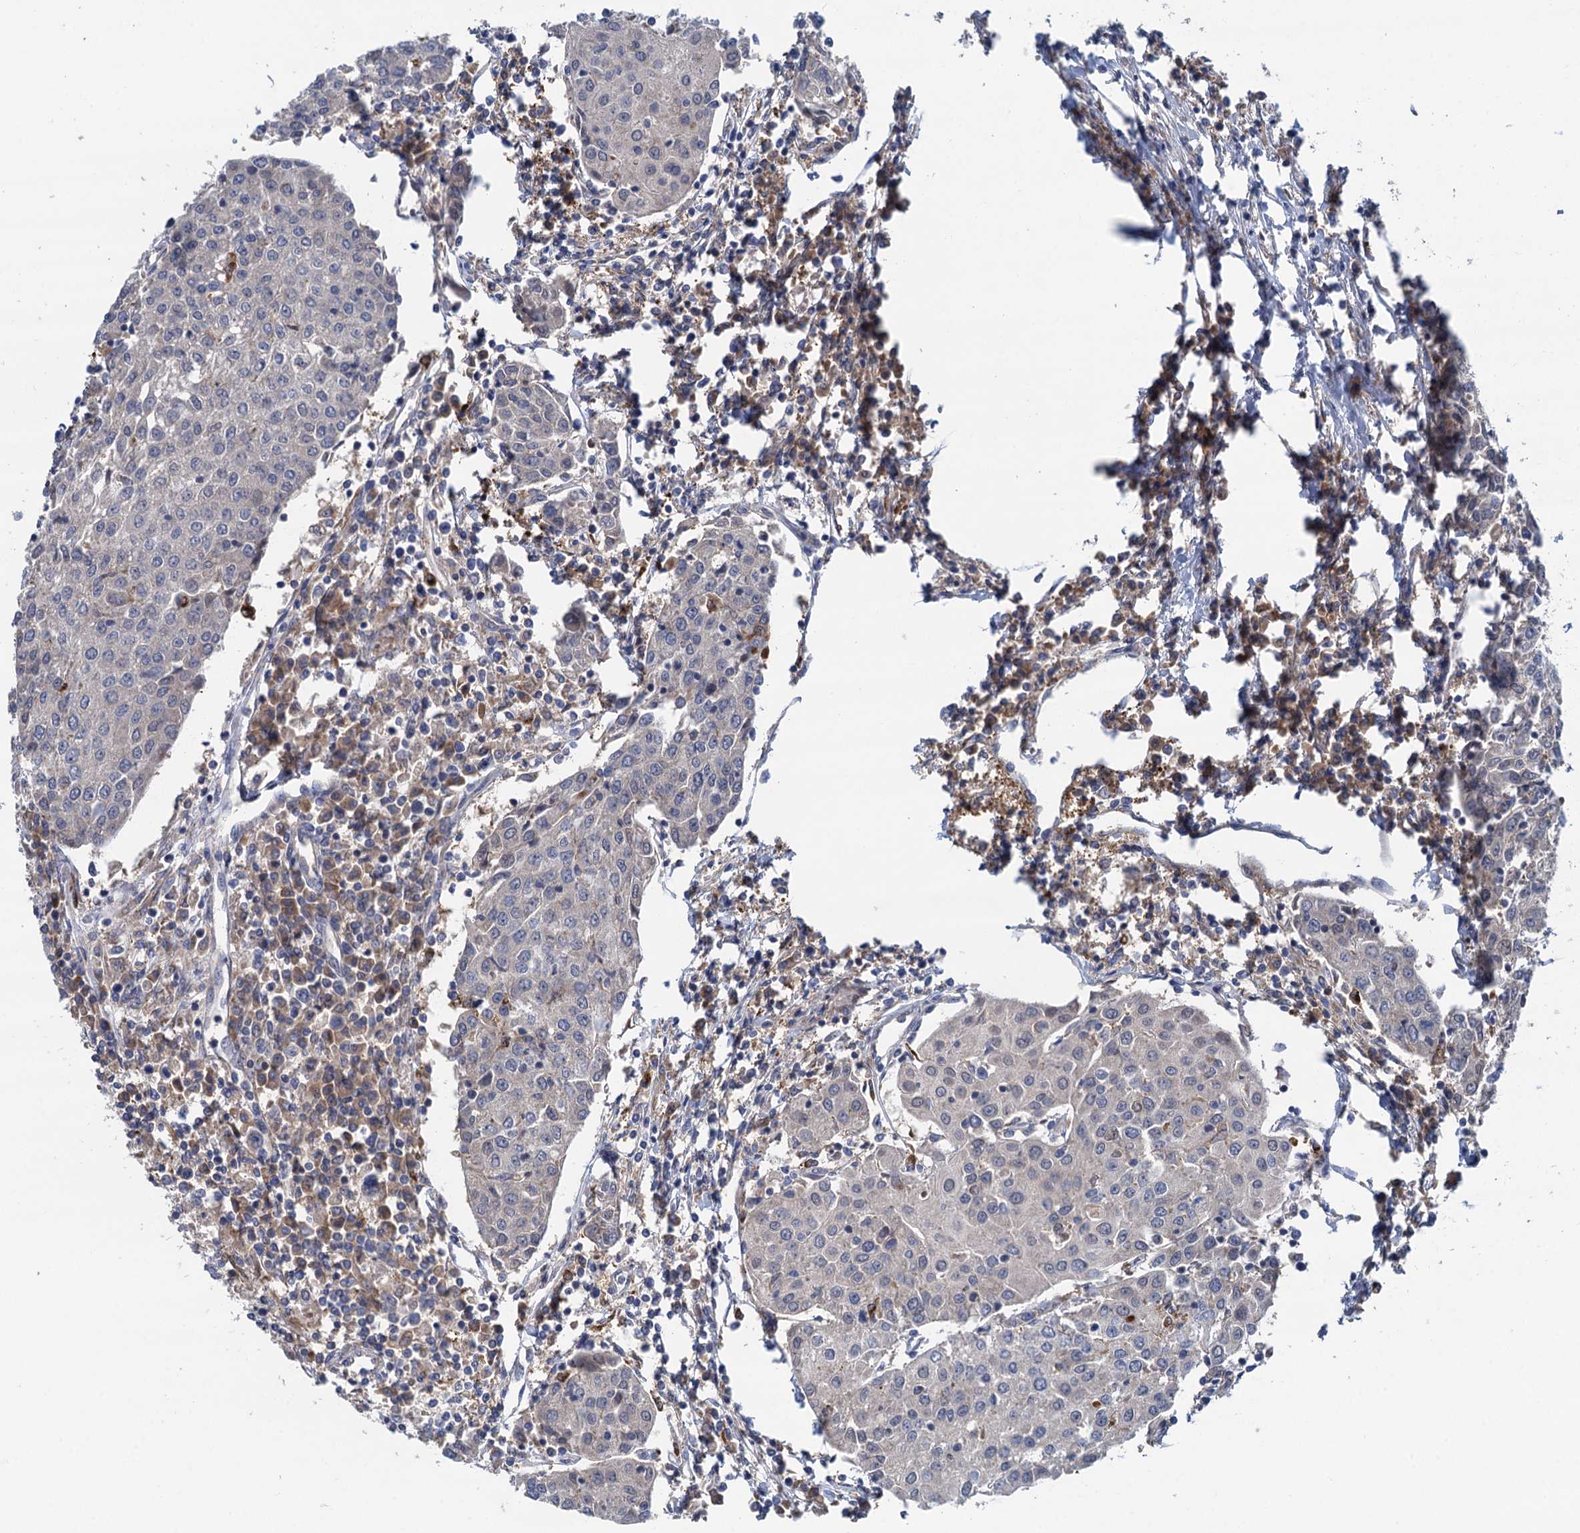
{"staining": {"intensity": "negative", "quantity": "none", "location": "none"}, "tissue": "urothelial cancer", "cell_type": "Tumor cells", "image_type": "cancer", "snomed": [{"axis": "morphology", "description": "Urothelial carcinoma, High grade"}, {"axis": "topography", "description": "Urinary bladder"}], "caption": "Protein analysis of urothelial cancer demonstrates no significant positivity in tumor cells.", "gene": "CNTN5", "patient": {"sex": "female", "age": 85}}